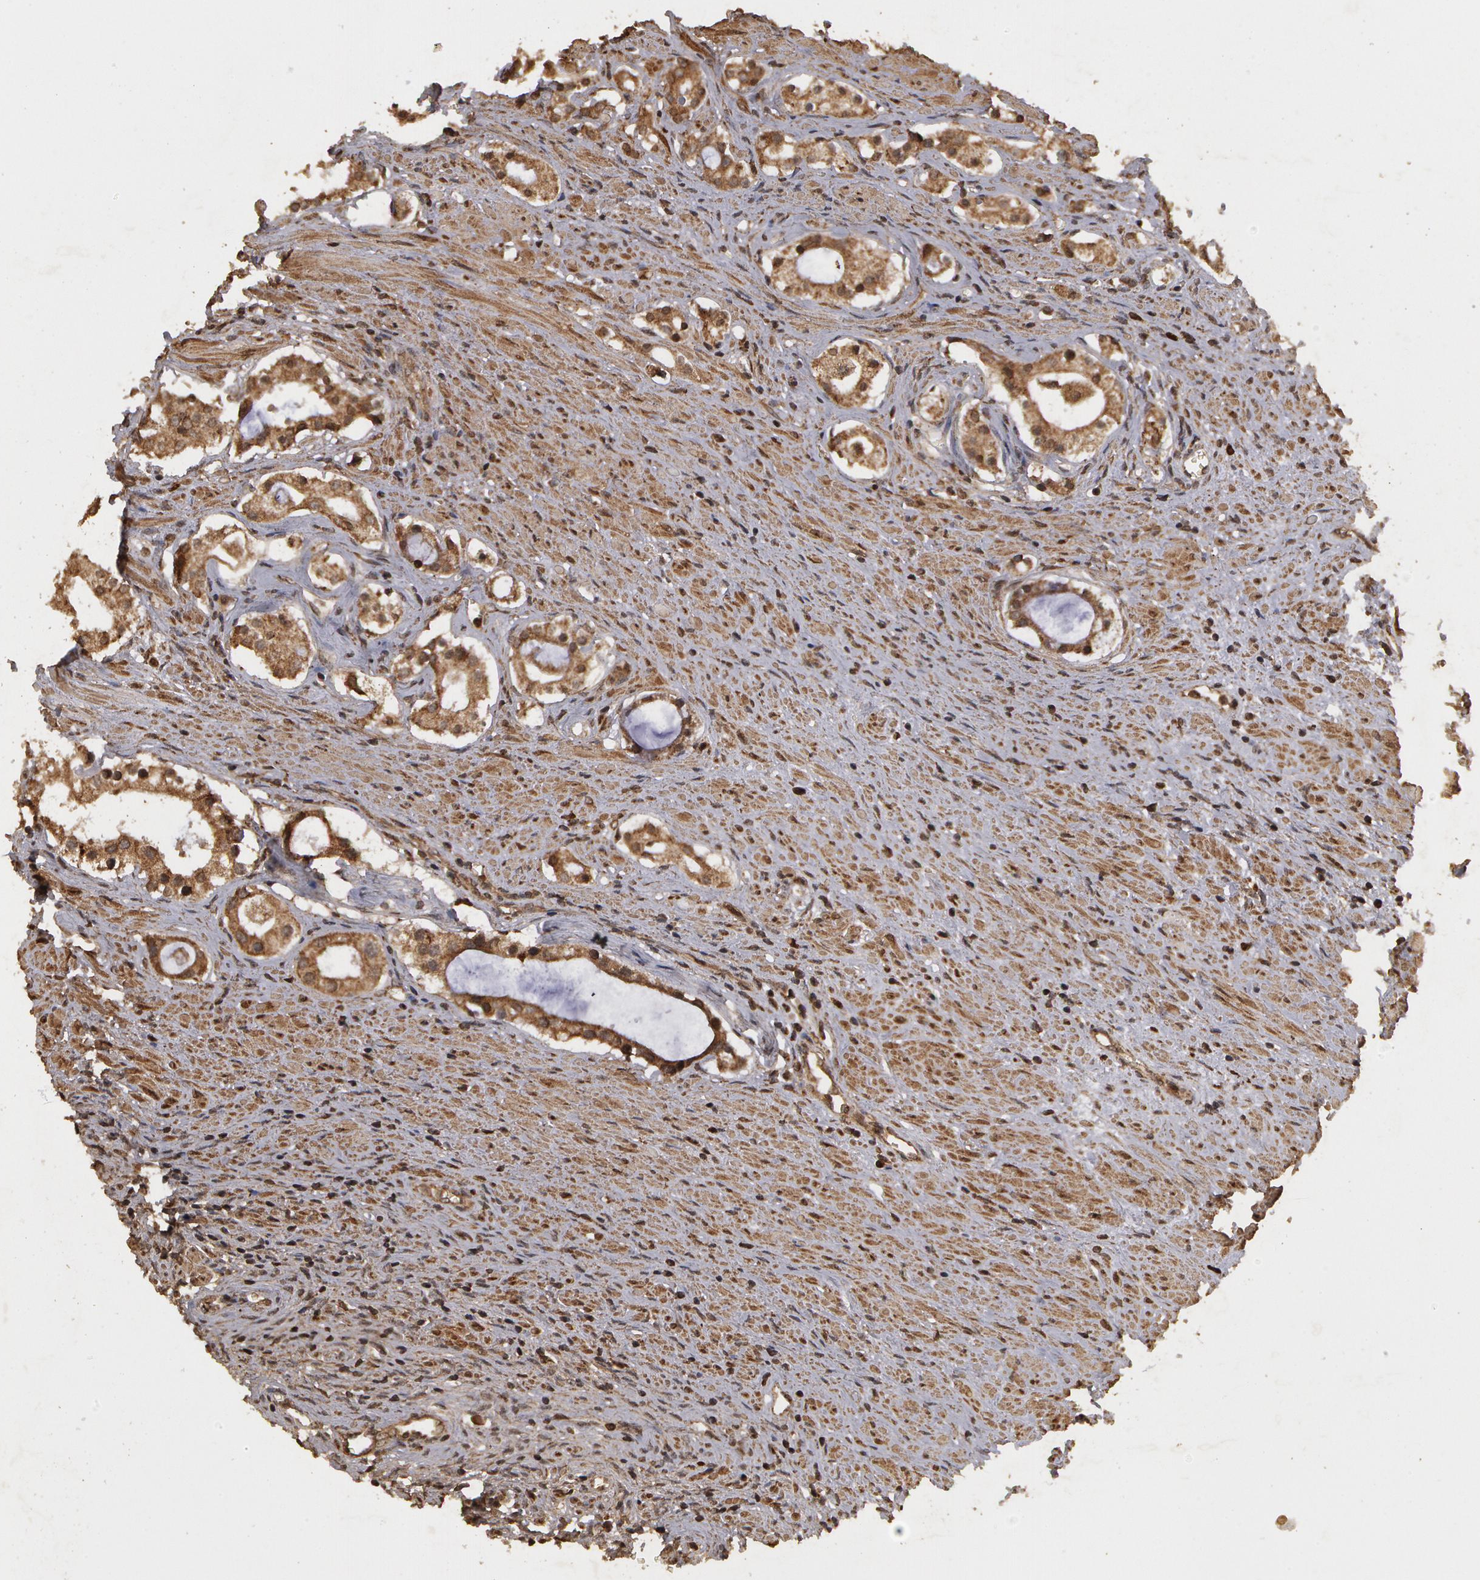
{"staining": {"intensity": "weak", "quantity": ">75%", "location": "cytoplasmic/membranous"}, "tissue": "prostate cancer", "cell_type": "Tumor cells", "image_type": "cancer", "snomed": [{"axis": "morphology", "description": "Adenocarcinoma, Medium grade"}, {"axis": "topography", "description": "Prostate"}], "caption": "A micrograph of human prostate medium-grade adenocarcinoma stained for a protein shows weak cytoplasmic/membranous brown staining in tumor cells. (DAB IHC, brown staining for protein, blue staining for nuclei).", "gene": "CALR", "patient": {"sex": "male", "age": 73}}